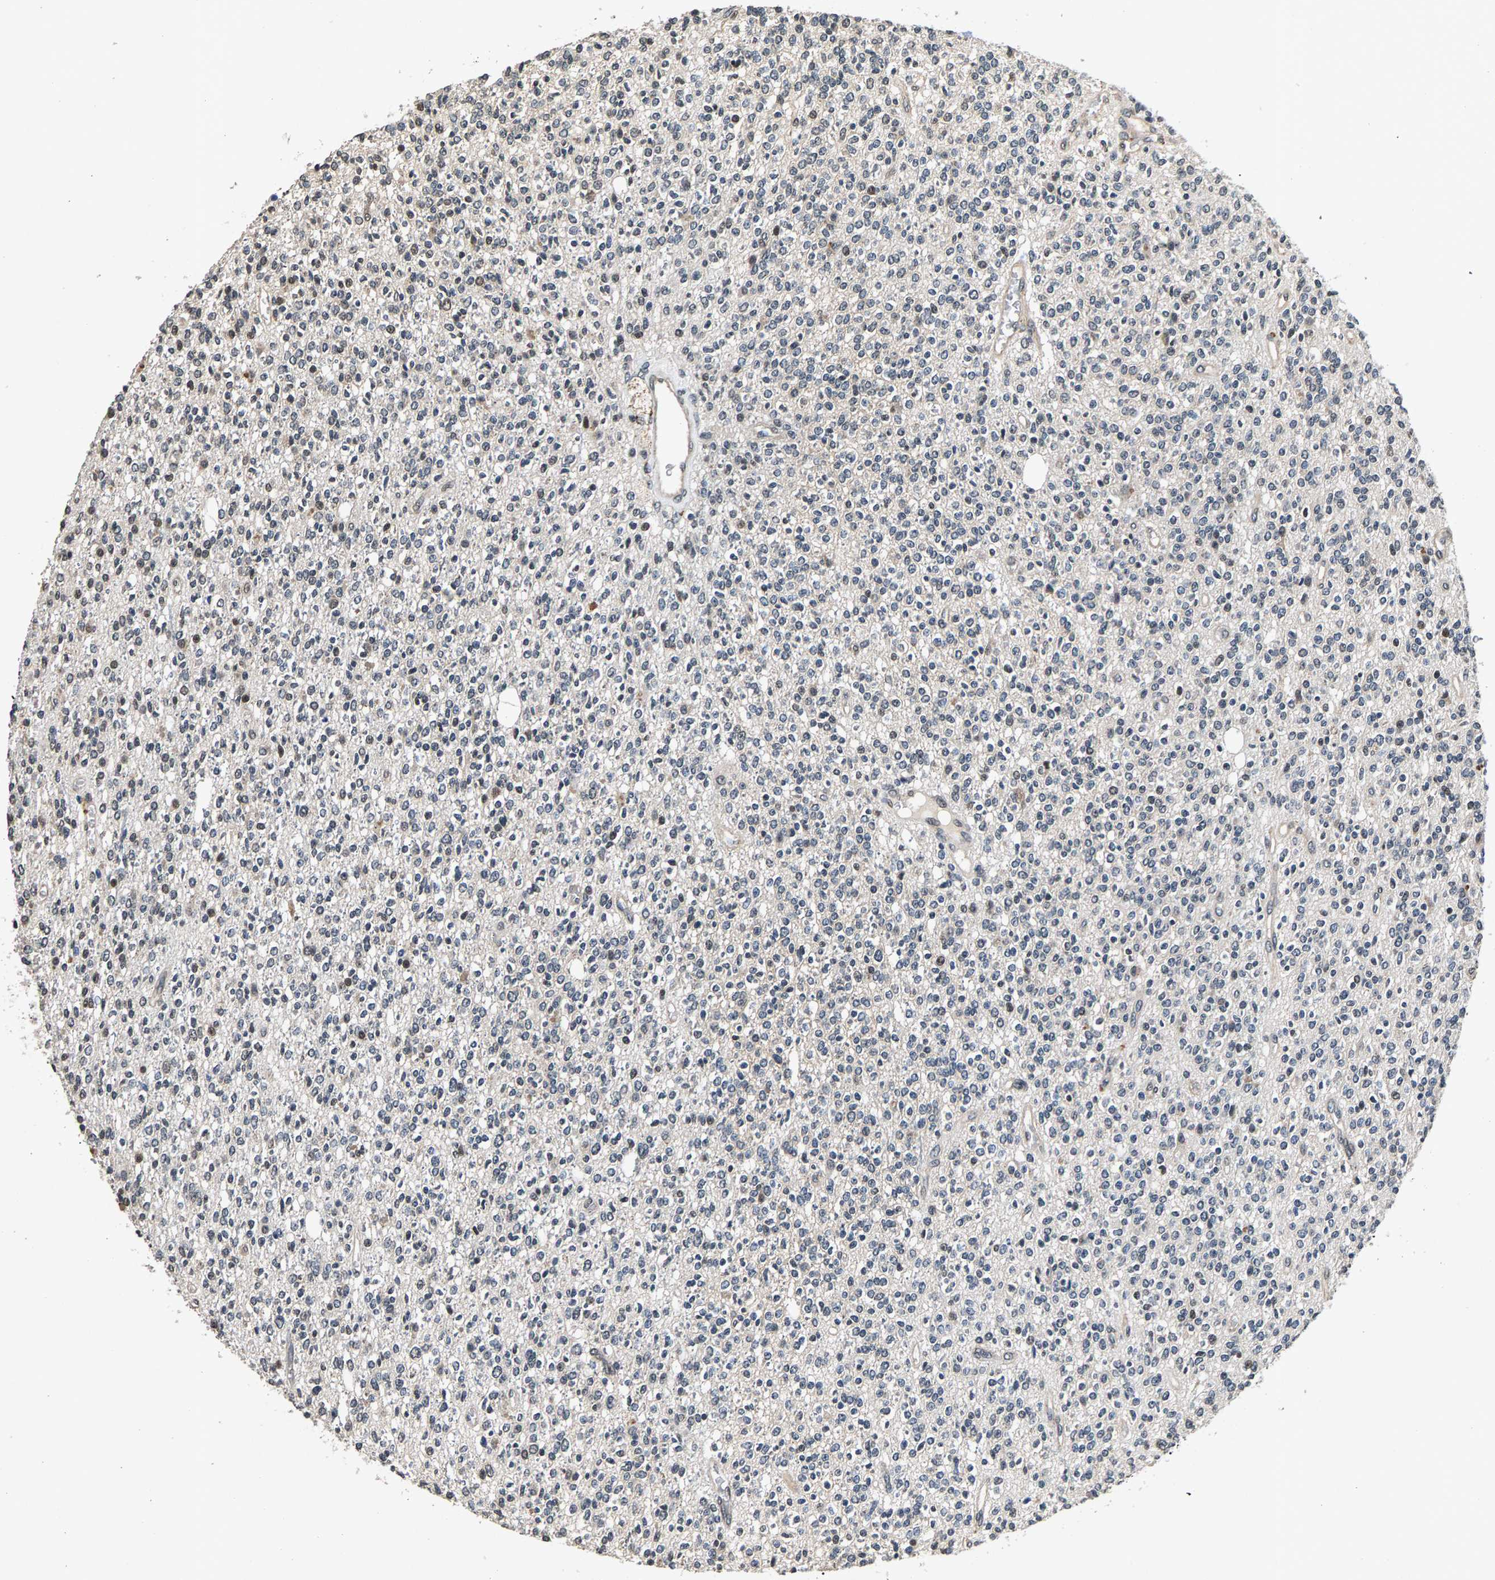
{"staining": {"intensity": "weak", "quantity": "<25%", "location": "nuclear"}, "tissue": "glioma", "cell_type": "Tumor cells", "image_type": "cancer", "snomed": [{"axis": "morphology", "description": "Glioma, malignant, High grade"}, {"axis": "topography", "description": "Brain"}], "caption": "IHC image of neoplastic tissue: malignant high-grade glioma stained with DAB (3,3'-diaminobenzidine) displays no significant protein positivity in tumor cells.", "gene": "RBM33", "patient": {"sex": "male", "age": 34}}